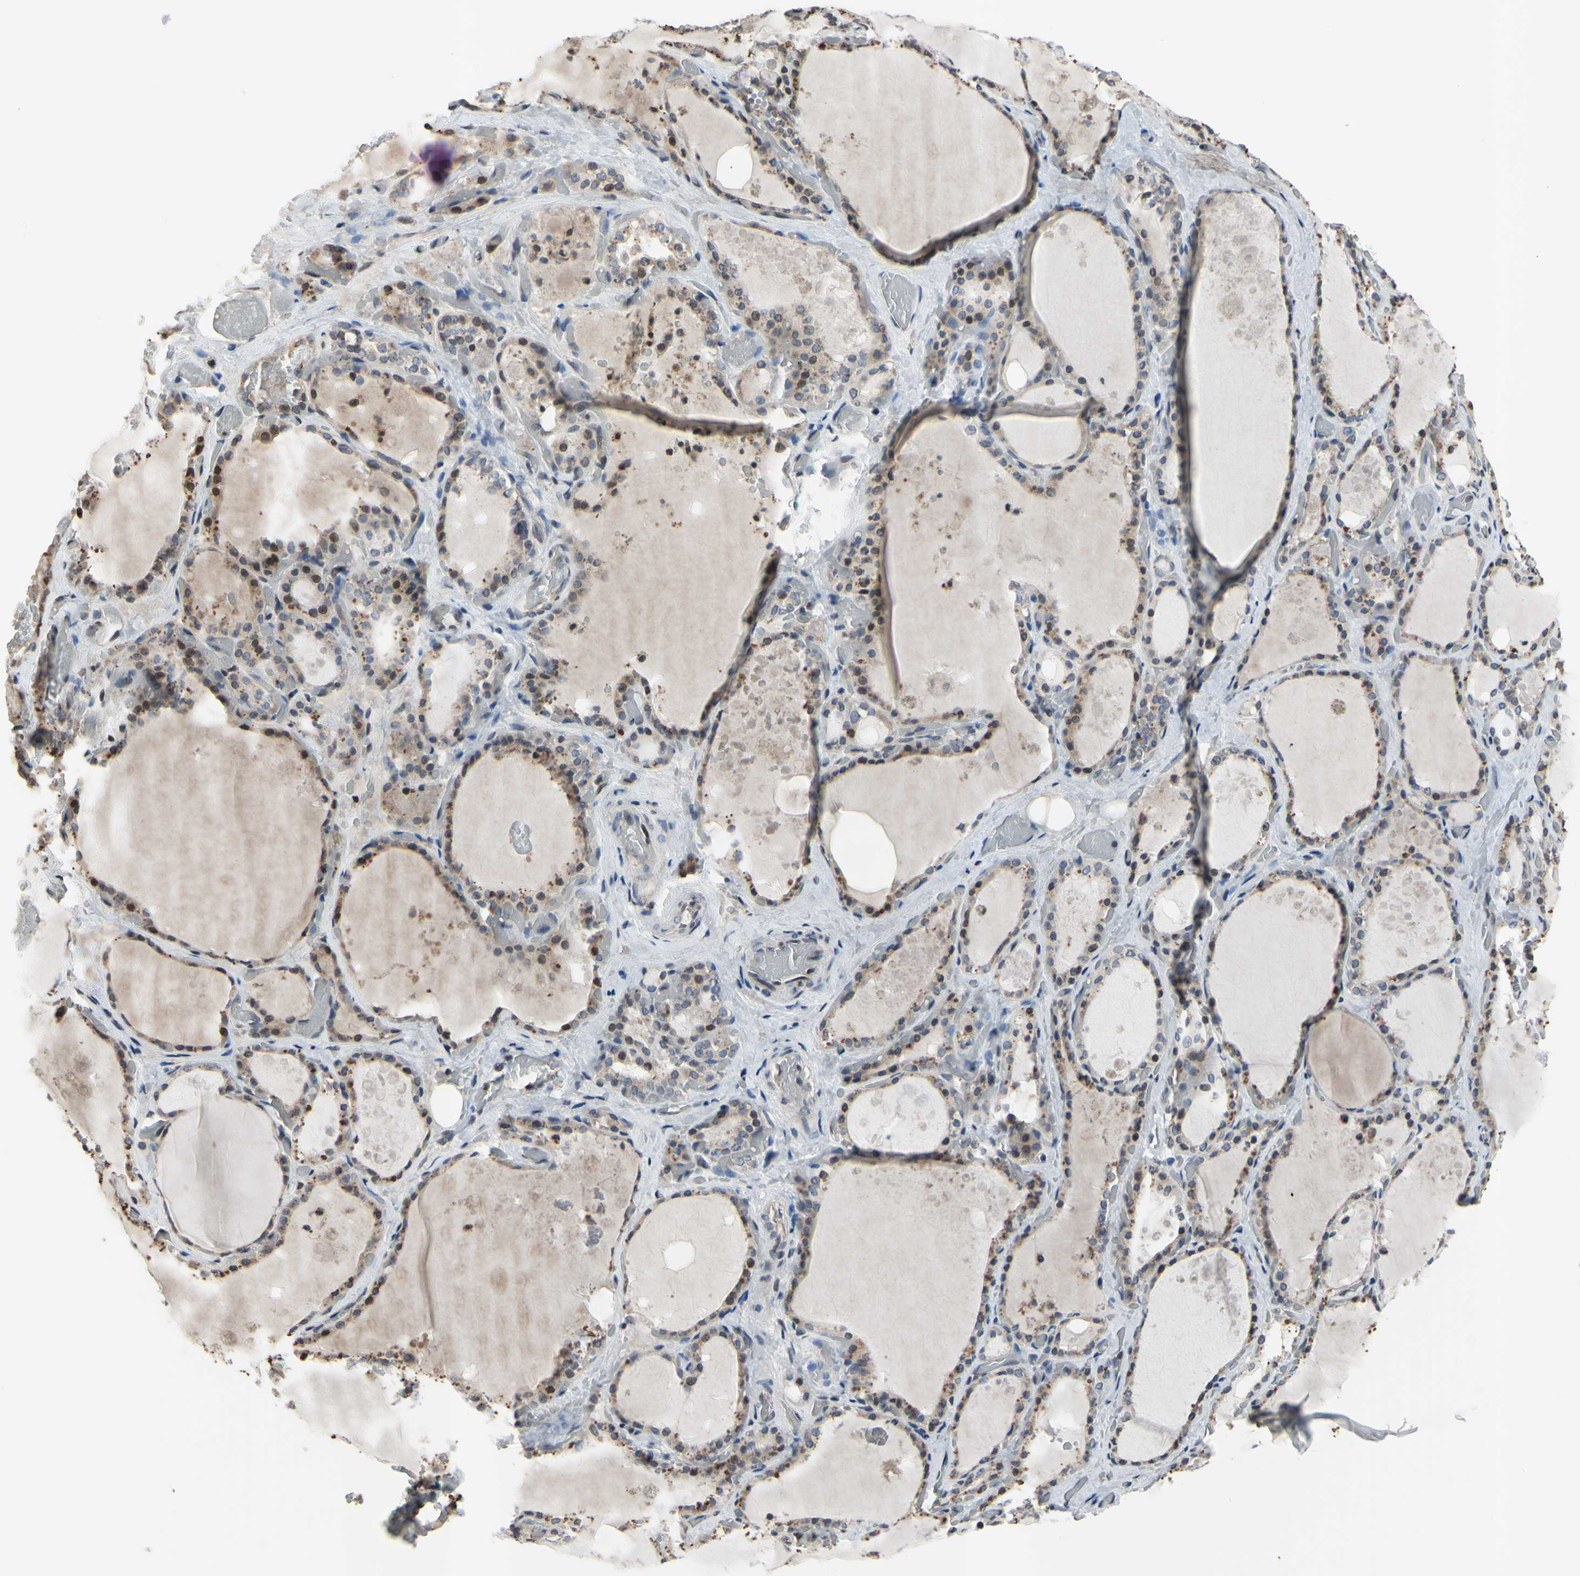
{"staining": {"intensity": "moderate", "quantity": "25%-75%", "location": "cytoplasmic/membranous,nuclear"}, "tissue": "thyroid gland", "cell_type": "Glandular cells", "image_type": "normal", "snomed": [{"axis": "morphology", "description": "Normal tissue, NOS"}, {"axis": "topography", "description": "Thyroid gland"}], "caption": "DAB immunohistochemical staining of benign human thyroid gland displays moderate cytoplasmic/membranous,nuclear protein staining in approximately 25%-75% of glandular cells.", "gene": "ARG1", "patient": {"sex": "male", "age": 61}}